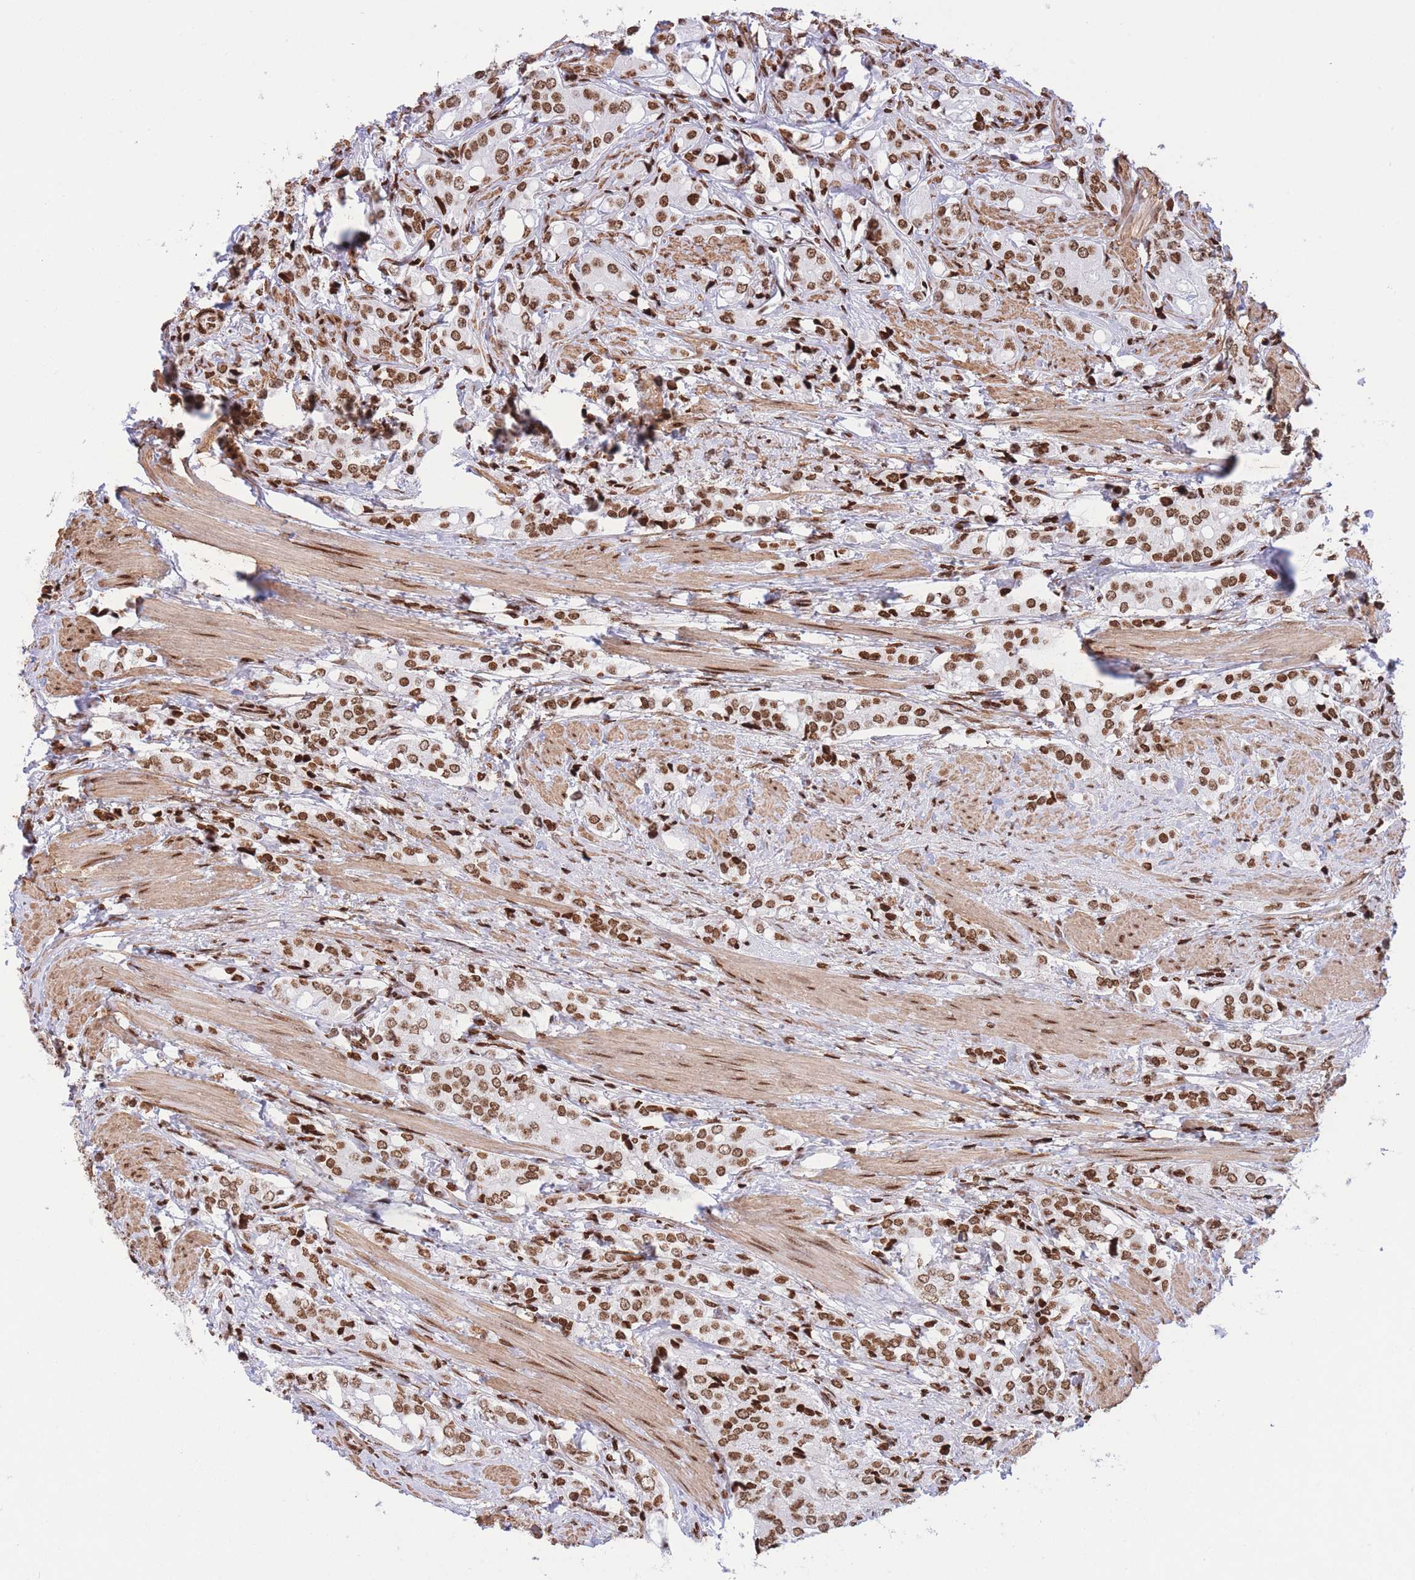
{"staining": {"intensity": "strong", "quantity": ">75%", "location": "nuclear"}, "tissue": "prostate cancer", "cell_type": "Tumor cells", "image_type": "cancer", "snomed": [{"axis": "morphology", "description": "Adenocarcinoma, High grade"}, {"axis": "topography", "description": "Prostate"}], "caption": "Strong nuclear protein expression is present in about >75% of tumor cells in prostate cancer (high-grade adenocarcinoma).", "gene": "H2BC11", "patient": {"sex": "male", "age": 71}}